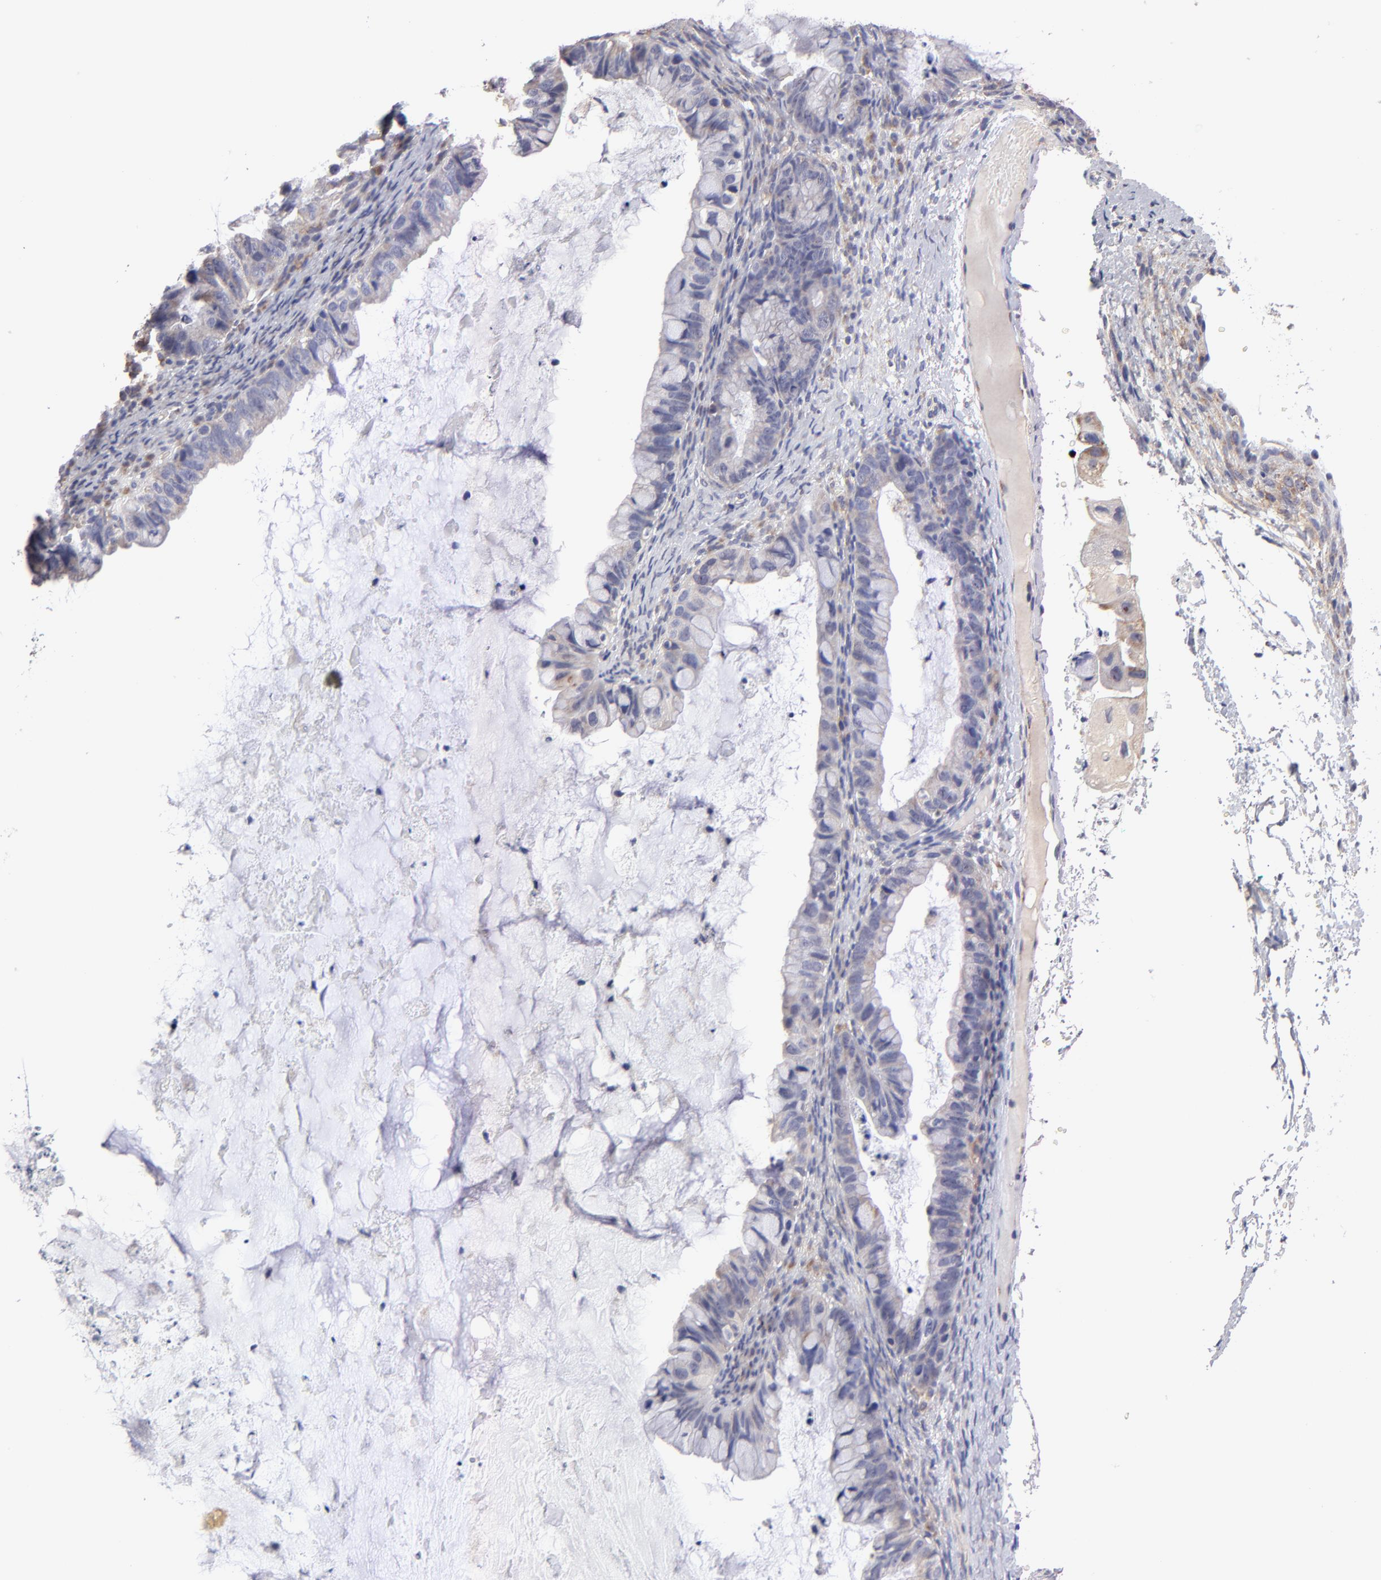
{"staining": {"intensity": "weak", "quantity": ">75%", "location": "cytoplasmic/membranous"}, "tissue": "ovarian cancer", "cell_type": "Tumor cells", "image_type": "cancer", "snomed": [{"axis": "morphology", "description": "Cystadenocarcinoma, mucinous, NOS"}, {"axis": "topography", "description": "Ovary"}], "caption": "Immunohistochemical staining of ovarian mucinous cystadenocarcinoma shows low levels of weak cytoplasmic/membranous expression in about >75% of tumor cells.", "gene": "HCCS", "patient": {"sex": "female", "age": 36}}